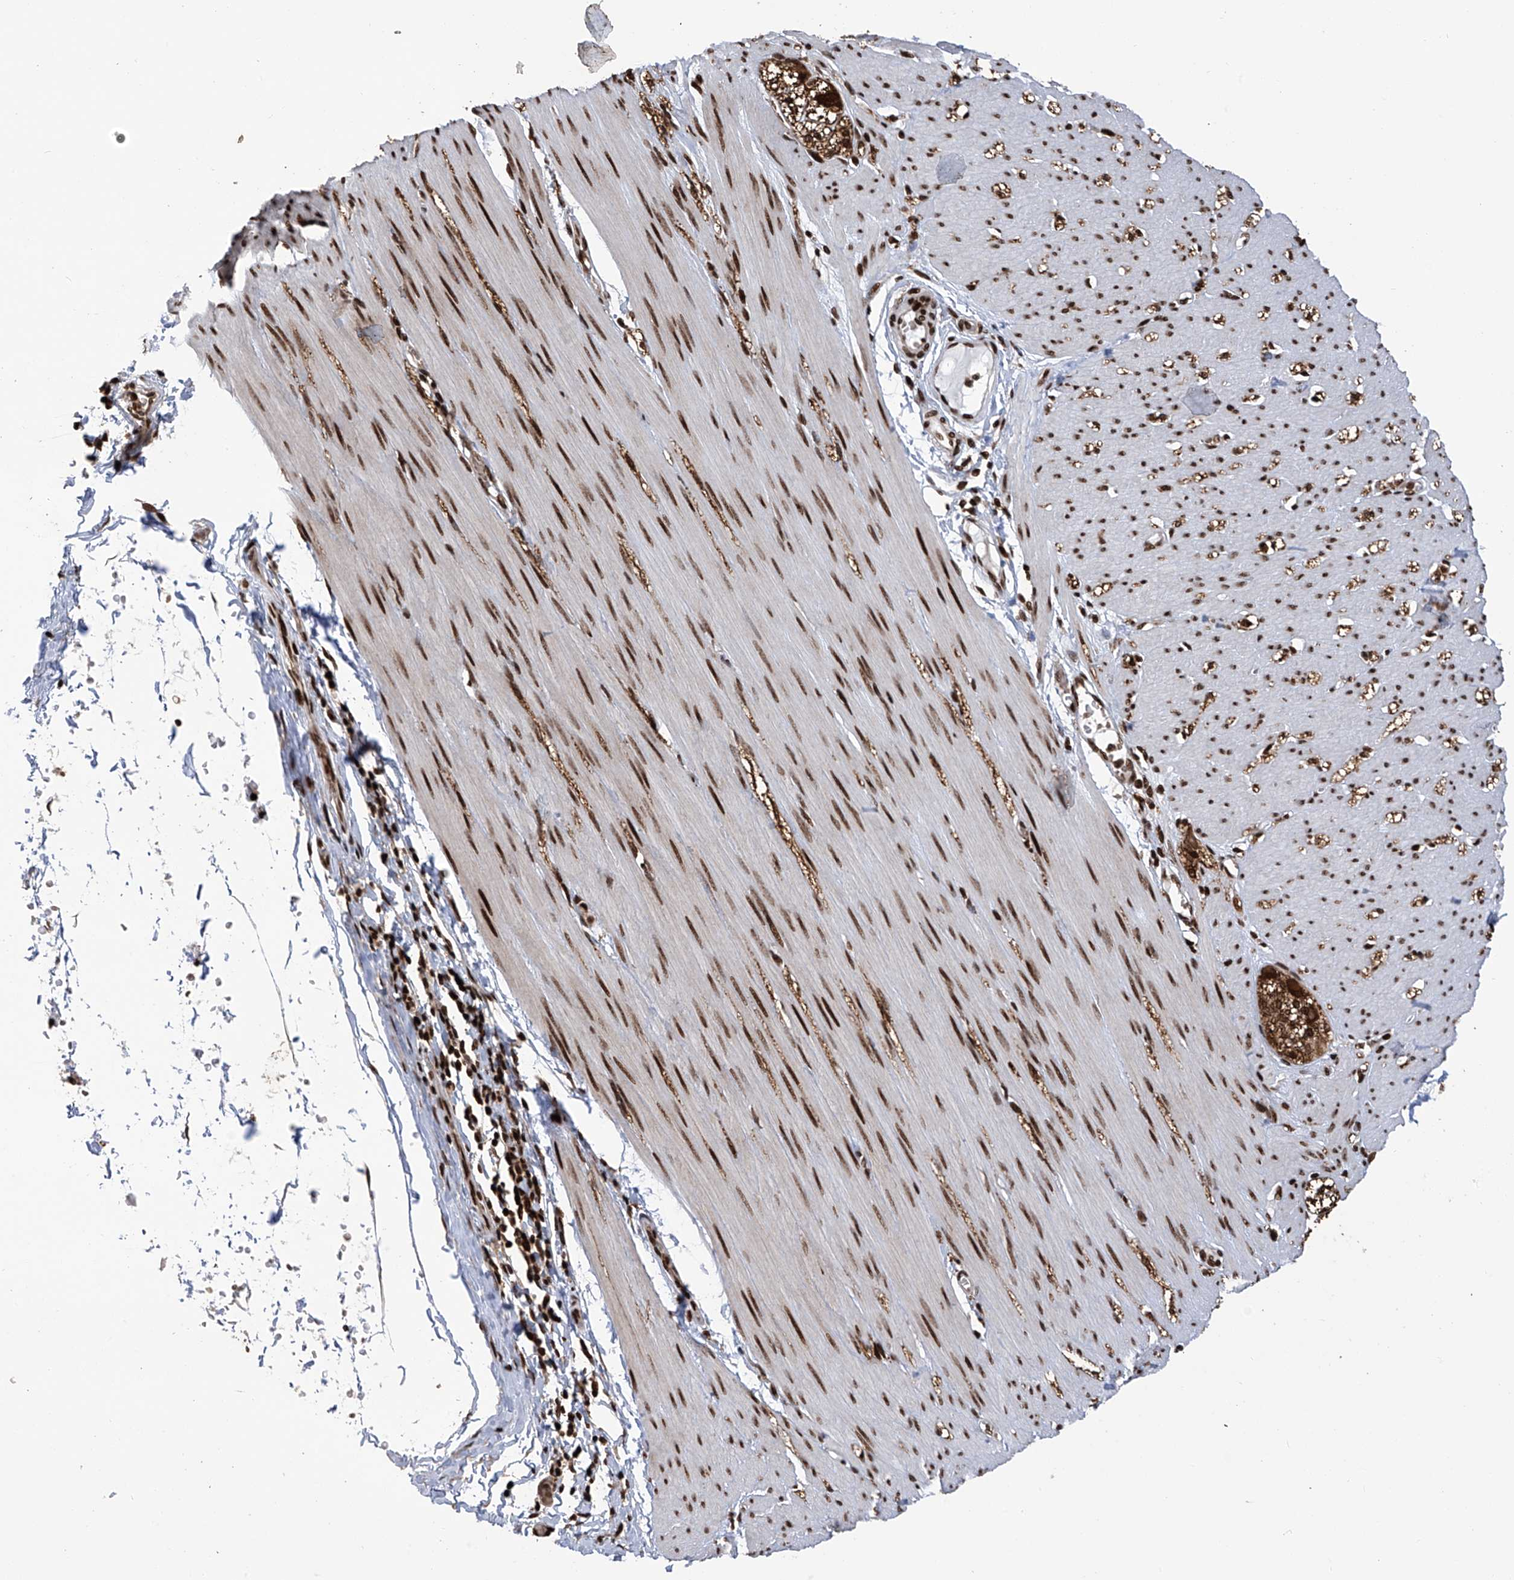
{"staining": {"intensity": "strong", "quantity": ">75%", "location": "nuclear"}, "tissue": "smooth muscle", "cell_type": "Smooth muscle cells", "image_type": "normal", "snomed": [{"axis": "morphology", "description": "Normal tissue, NOS"}, {"axis": "morphology", "description": "Adenocarcinoma, NOS"}, {"axis": "topography", "description": "Colon"}, {"axis": "topography", "description": "Peripheral nerve tissue"}], "caption": "Strong nuclear positivity is appreciated in approximately >75% of smooth muscle cells in benign smooth muscle.", "gene": "PAK1IP1", "patient": {"sex": "male", "age": 14}}